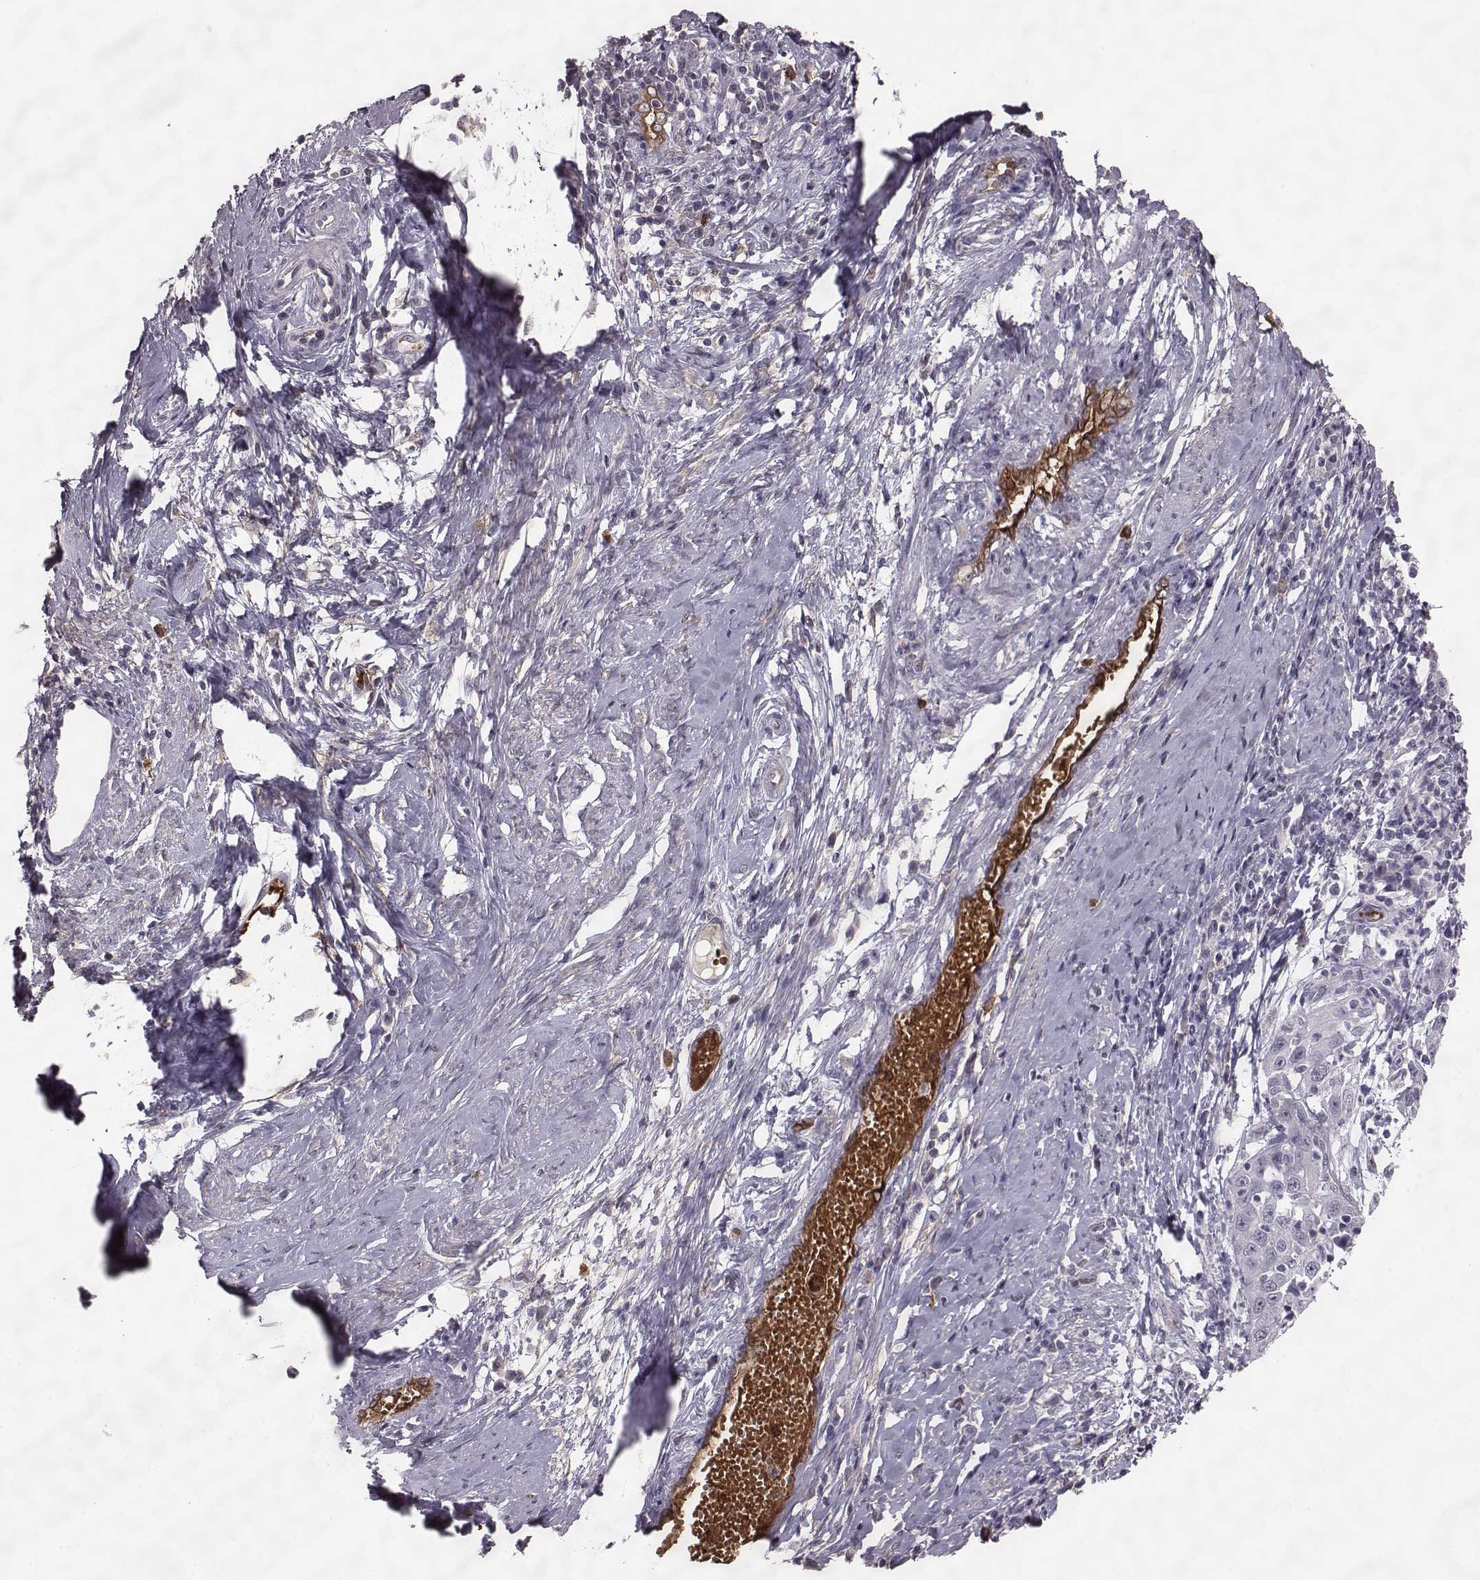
{"staining": {"intensity": "negative", "quantity": "none", "location": "none"}, "tissue": "cervical cancer", "cell_type": "Tumor cells", "image_type": "cancer", "snomed": [{"axis": "morphology", "description": "Squamous cell carcinoma, NOS"}, {"axis": "topography", "description": "Cervix"}], "caption": "There is no significant staining in tumor cells of squamous cell carcinoma (cervical).", "gene": "PROP1", "patient": {"sex": "female", "age": 46}}